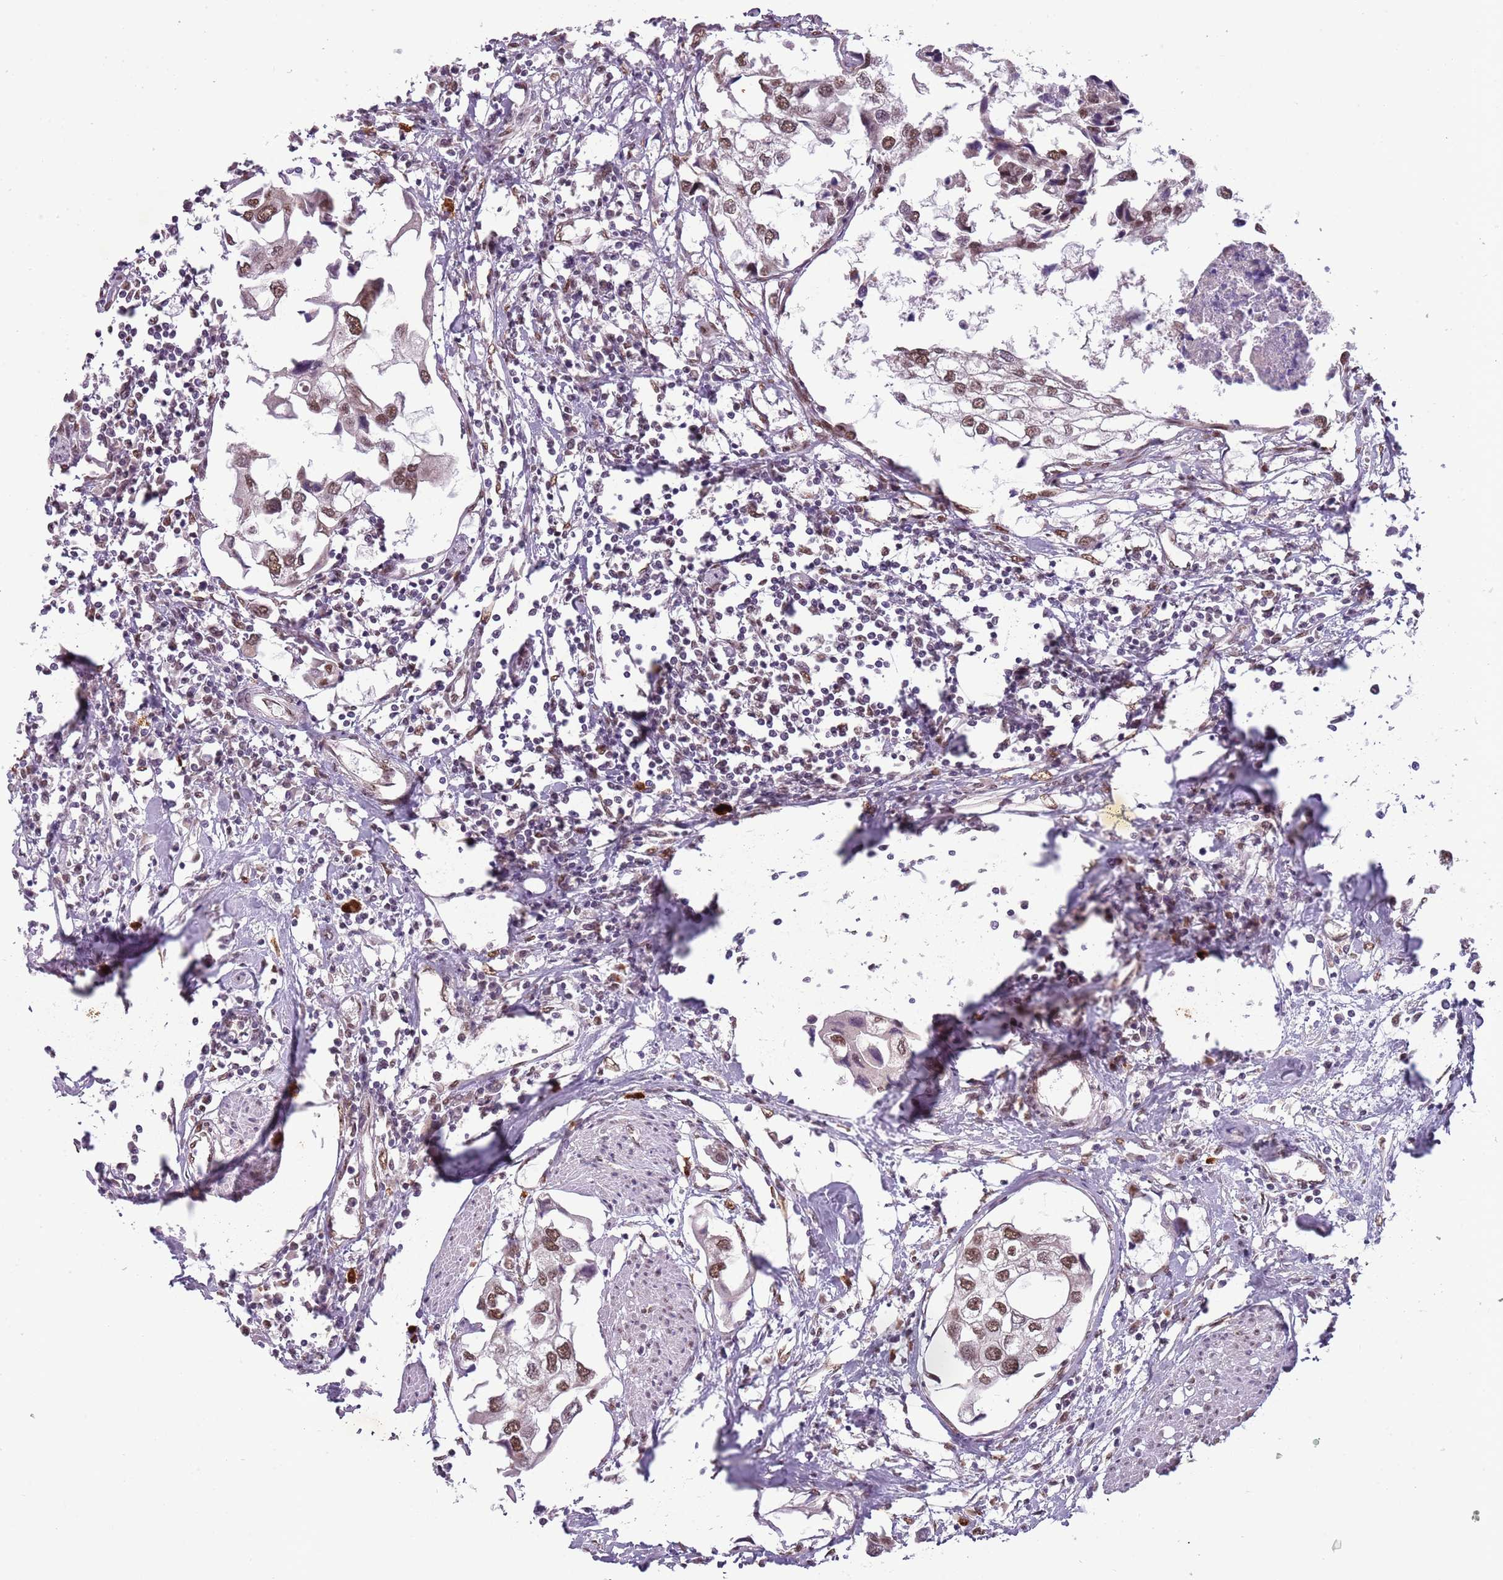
{"staining": {"intensity": "moderate", "quantity": ">75%", "location": "nuclear"}, "tissue": "urothelial cancer", "cell_type": "Tumor cells", "image_type": "cancer", "snomed": [{"axis": "morphology", "description": "Urothelial carcinoma, High grade"}, {"axis": "topography", "description": "Urinary bladder"}], "caption": "Urothelial carcinoma (high-grade) was stained to show a protein in brown. There is medium levels of moderate nuclear expression in approximately >75% of tumor cells.", "gene": "FAM120AOS", "patient": {"sex": "male", "age": 64}}